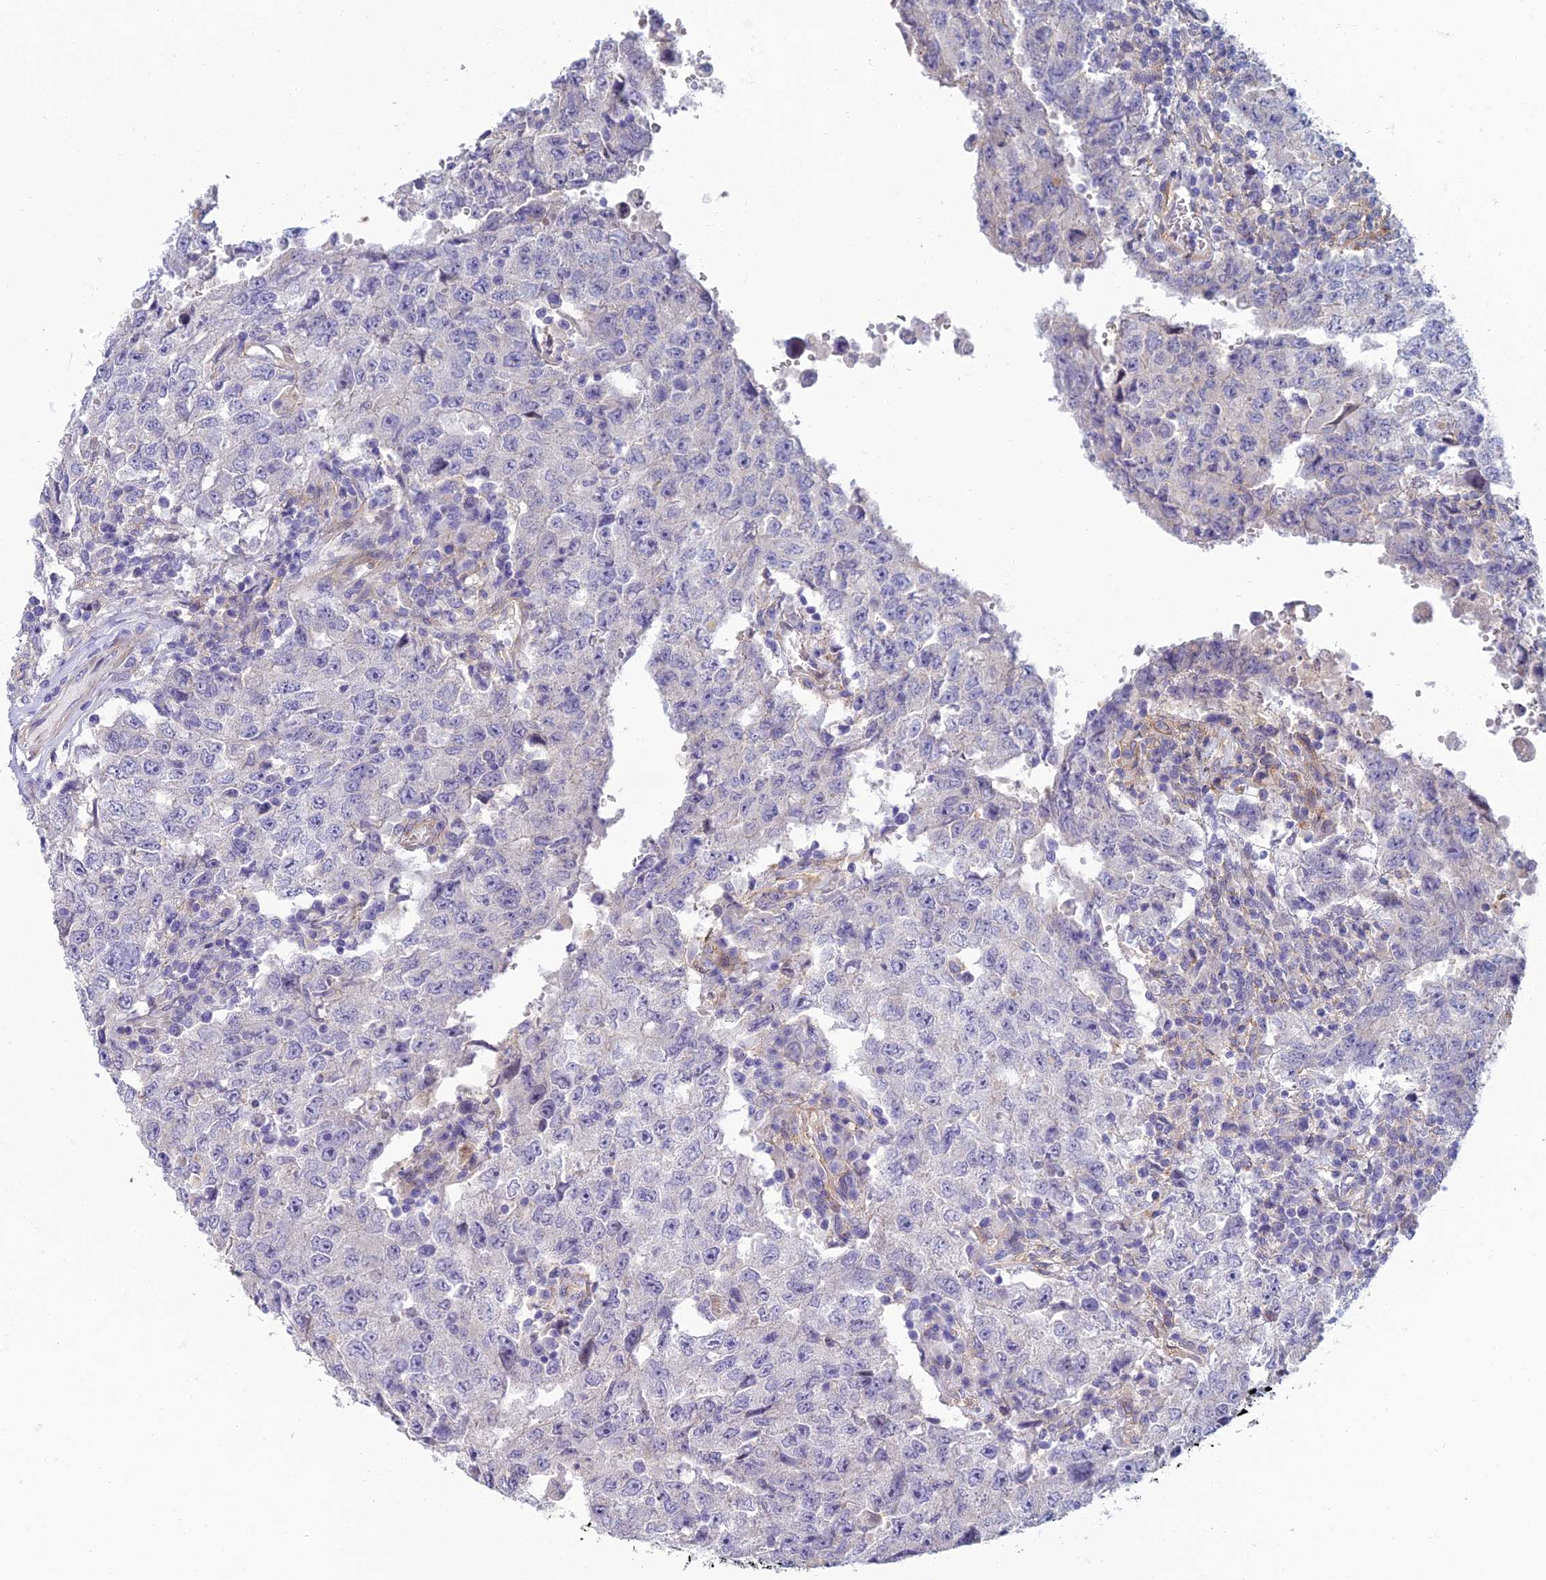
{"staining": {"intensity": "negative", "quantity": "none", "location": "none"}, "tissue": "testis cancer", "cell_type": "Tumor cells", "image_type": "cancer", "snomed": [{"axis": "morphology", "description": "Carcinoma, Embryonal, NOS"}, {"axis": "topography", "description": "Testis"}], "caption": "DAB immunohistochemical staining of human testis embryonal carcinoma reveals no significant expression in tumor cells. (DAB (3,3'-diaminobenzidine) IHC visualized using brightfield microscopy, high magnification).", "gene": "NEURL1", "patient": {"sex": "male", "age": 26}}